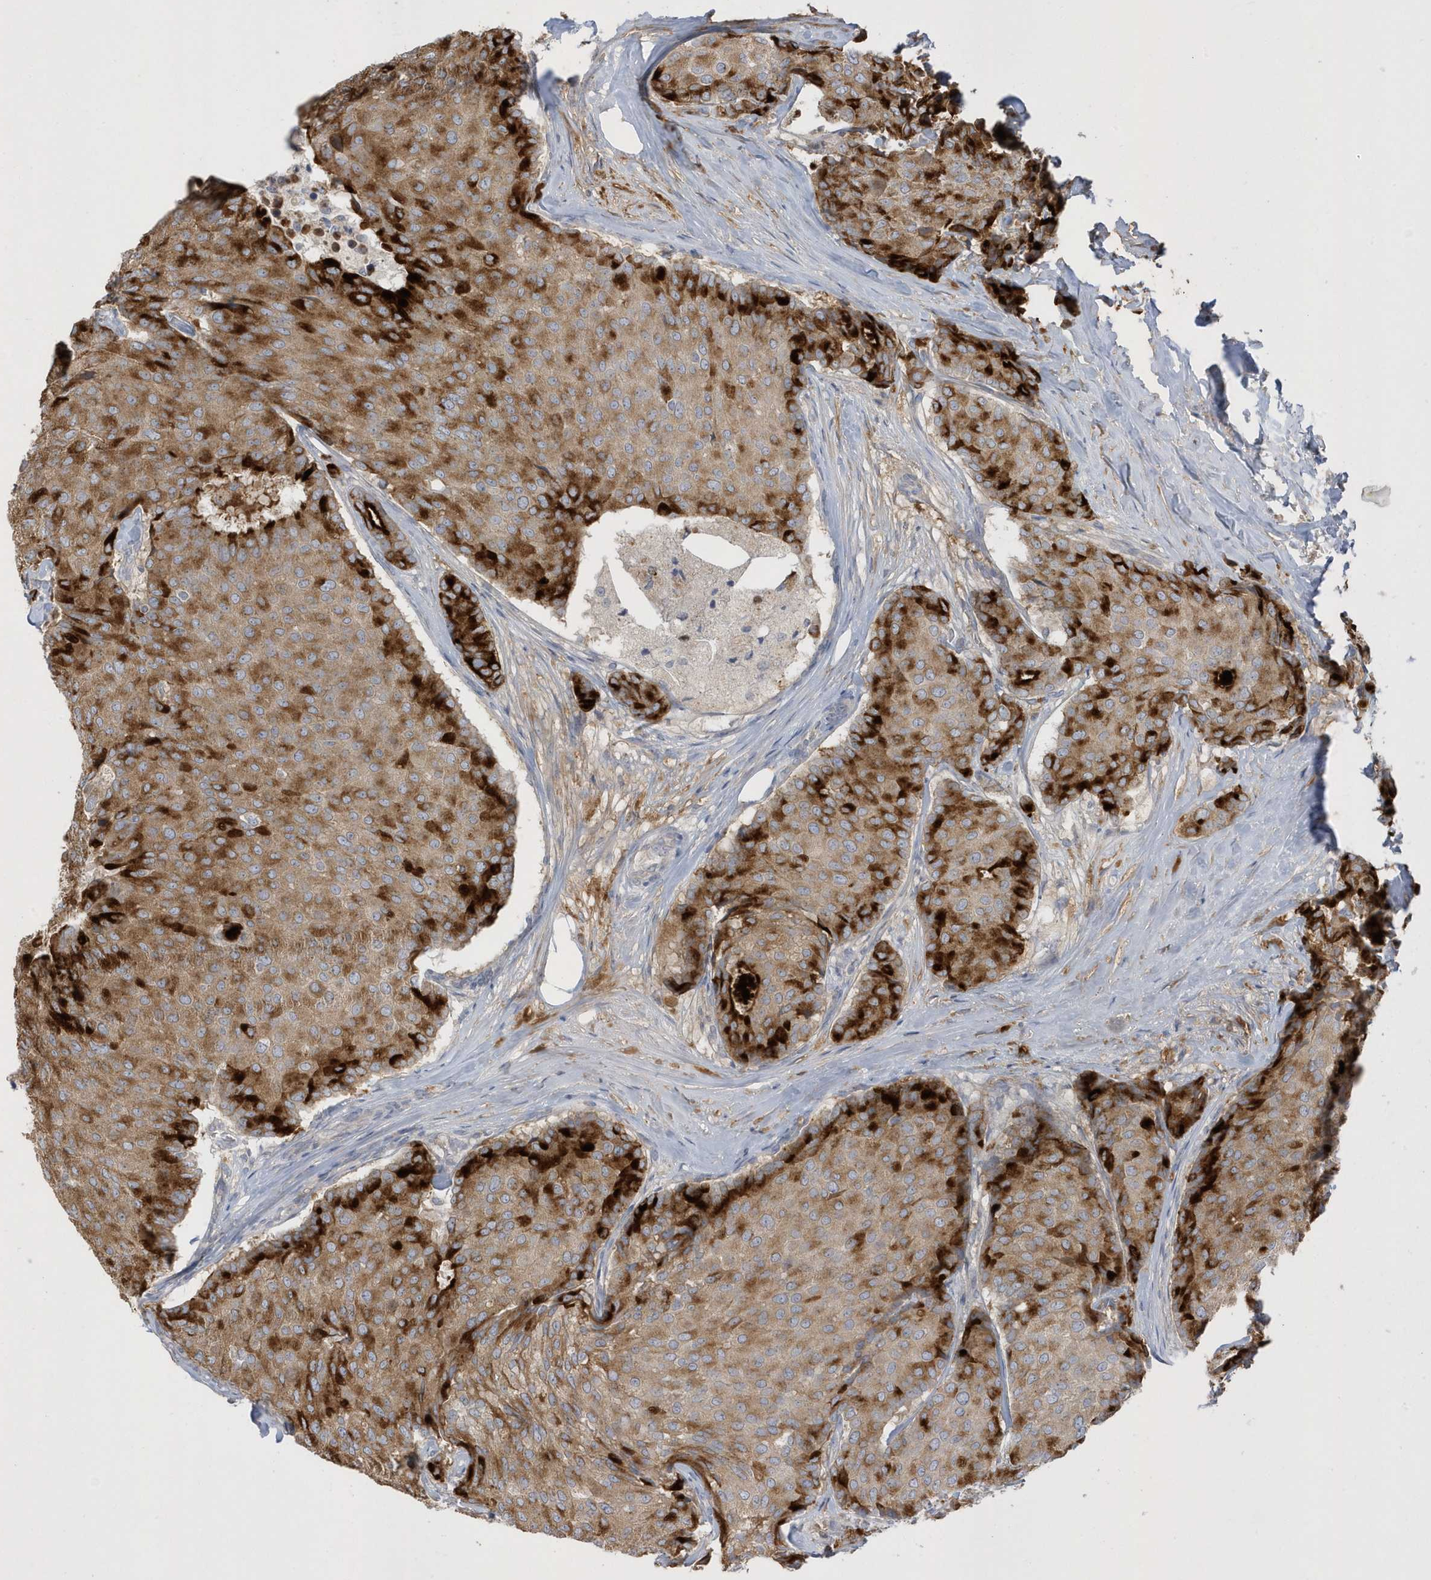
{"staining": {"intensity": "strong", "quantity": ">75%", "location": "cytoplasmic/membranous"}, "tissue": "breast cancer", "cell_type": "Tumor cells", "image_type": "cancer", "snomed": [{"axis": "morphology", "description": "Duct carcinoma"}, {"axis": "topography", "description": "Breast"}], "caption": "Immunohistochemical staining of breast intraductal carcinoma shows strong cytoplasmic/membranous protein positivity in about >75% of tumor cells.", "gene": "DPP9", "patient": {"sex": "female", "age": 75}}